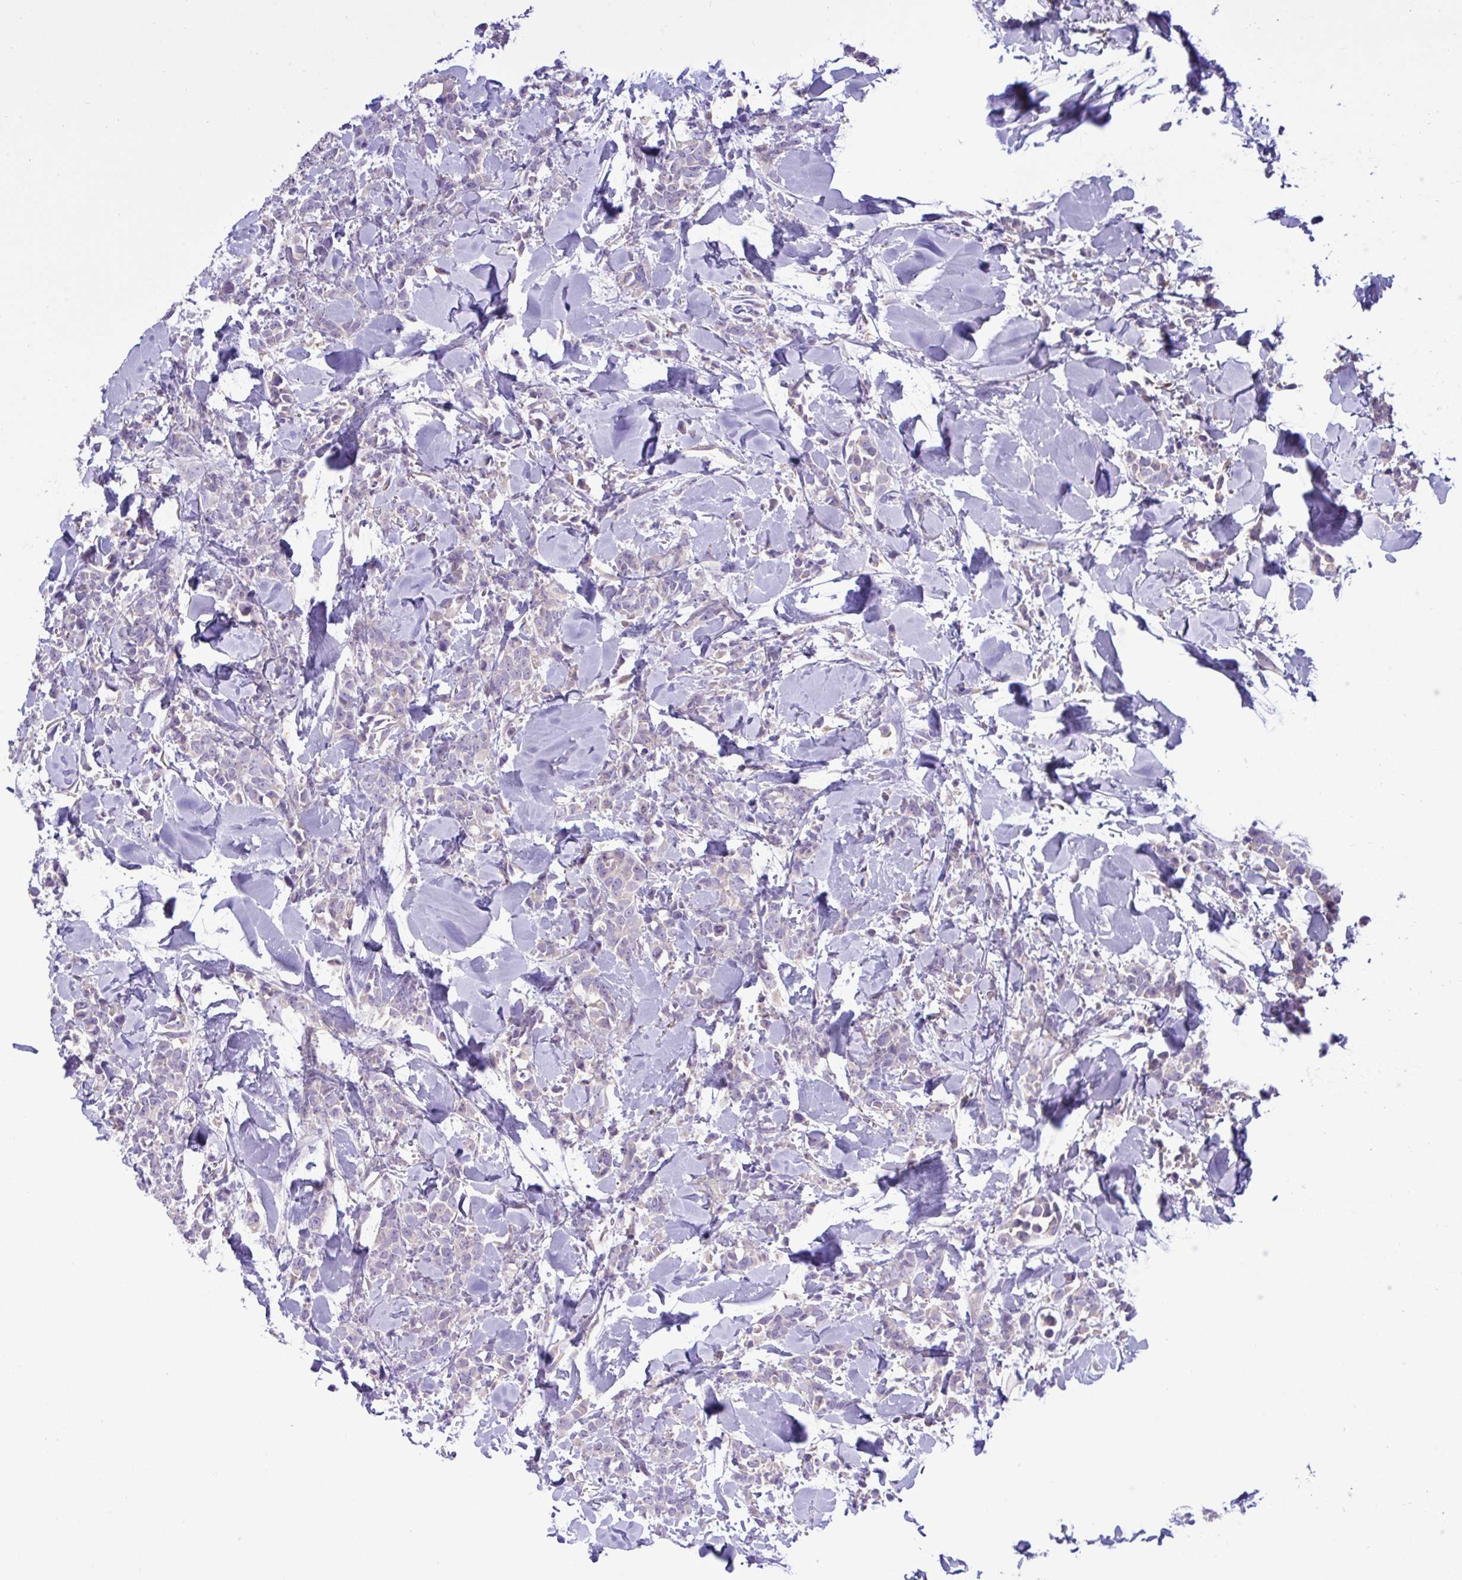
{"staining": {"intensity": "negative", "quantity": "none", "location": "none"}, "tissue": "breast cancer", "cell_type": "Tumor cells", "image_type": "cancer", "snomed": [{"axis": "morphology", "description": "Lobular carcinoma"}, {"axis": "topography", "description": "Breast"}], "caption": "Tumor cells show no significant protein expression in breast cancer.", "gene": "ST8SIA2", "patient": {"sex": "female", "age": 91}}